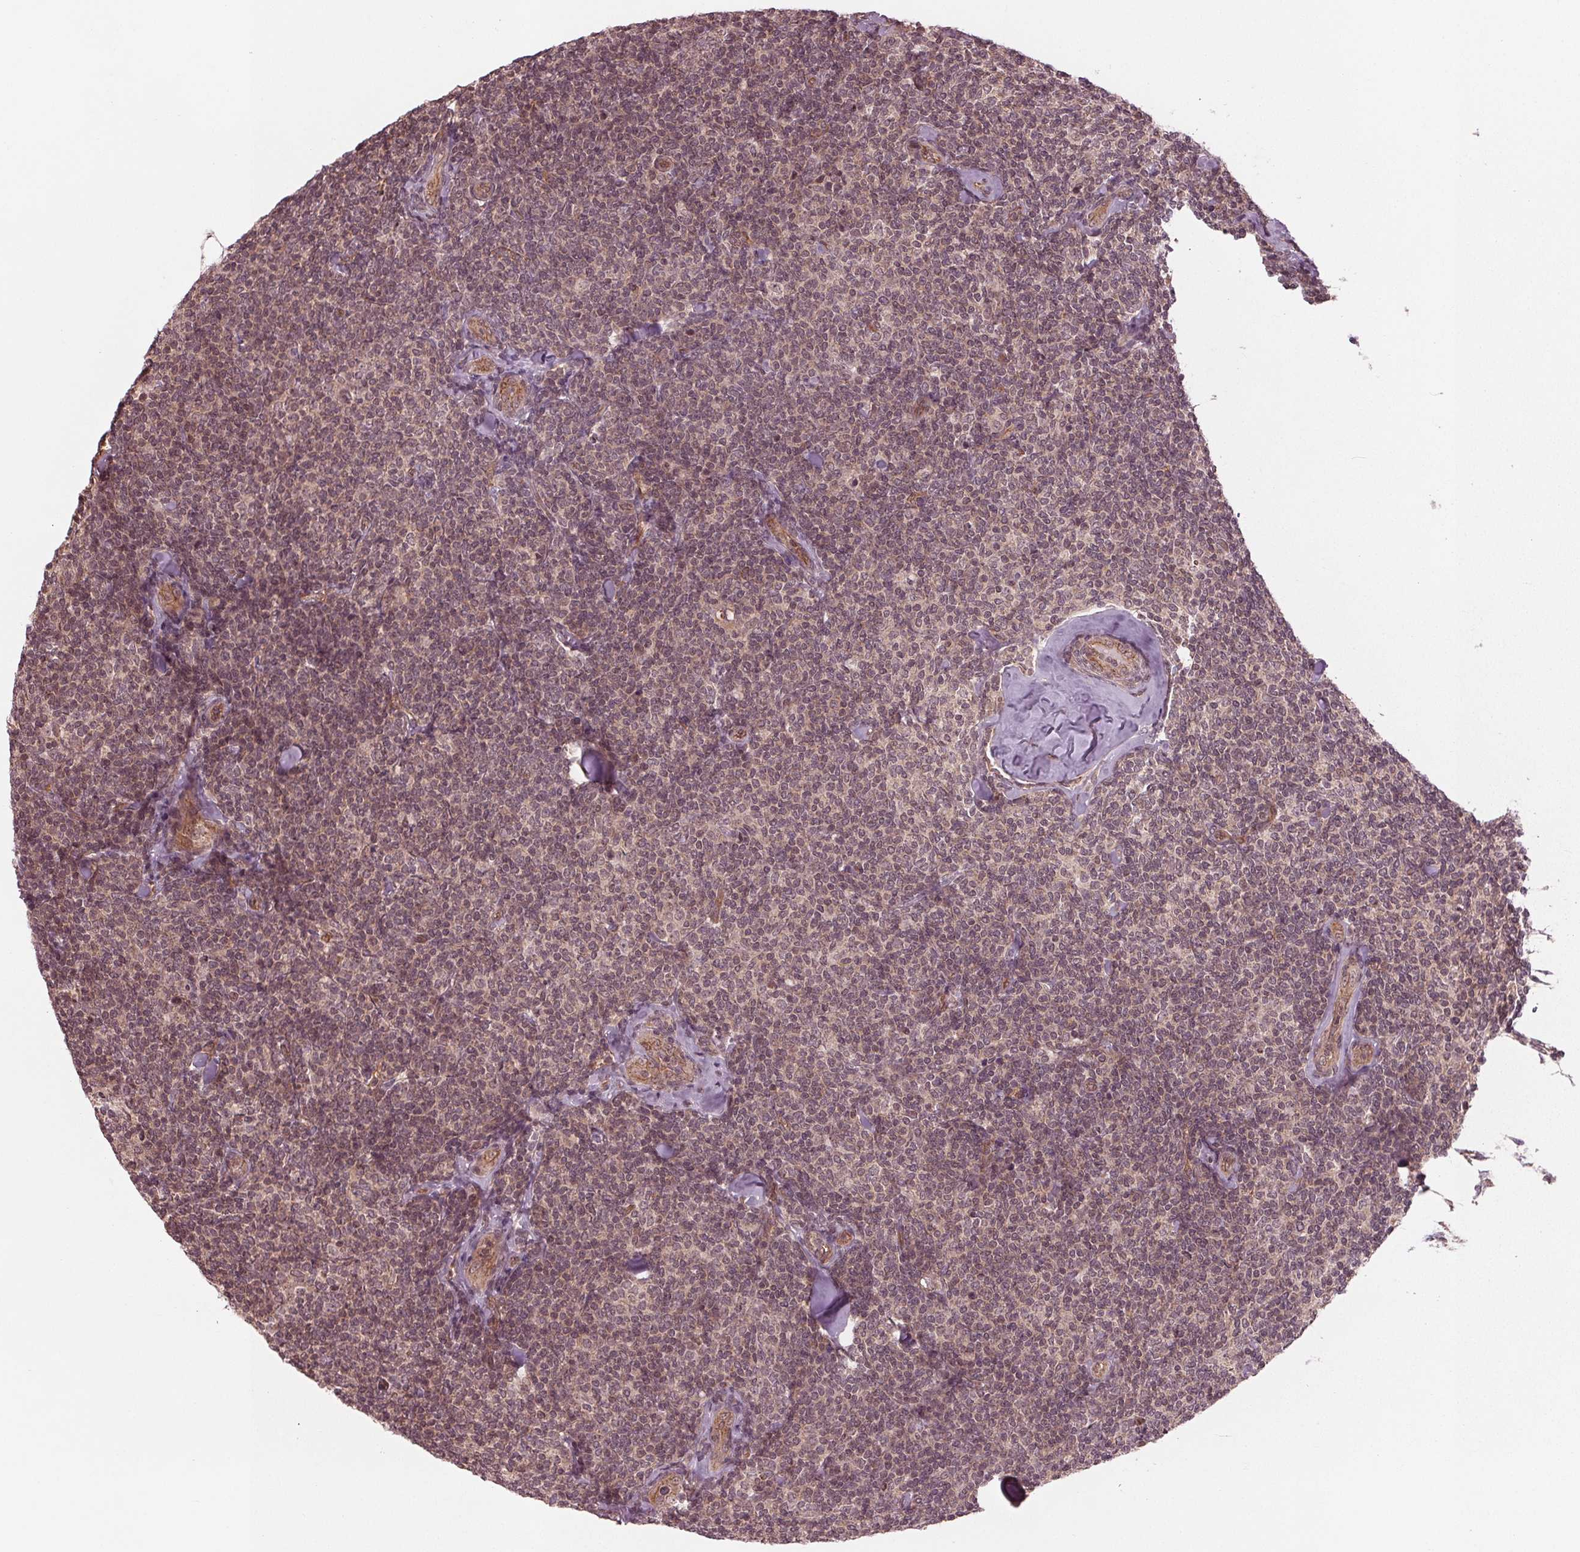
{"staining": {"intensity": "weak", "quantity": "<25%", "location": "nuclear"}, "tissue": "lymphoma", "cell_type": "Tumor cells", "image_type": "cancer", "snomed": [{"axis": "morphology", "description": "Malignant lymphoma, non-Hodgkin's type, Low grade"}, {"axis": "topography", "description": "Lymph node"}], "caption": "Immunohistochemical staining of human lymphoma demonstrates no significant positivity in tumor cells.", "gene": "BTBD1", "patient": {"sex": "female", "age": 56}}